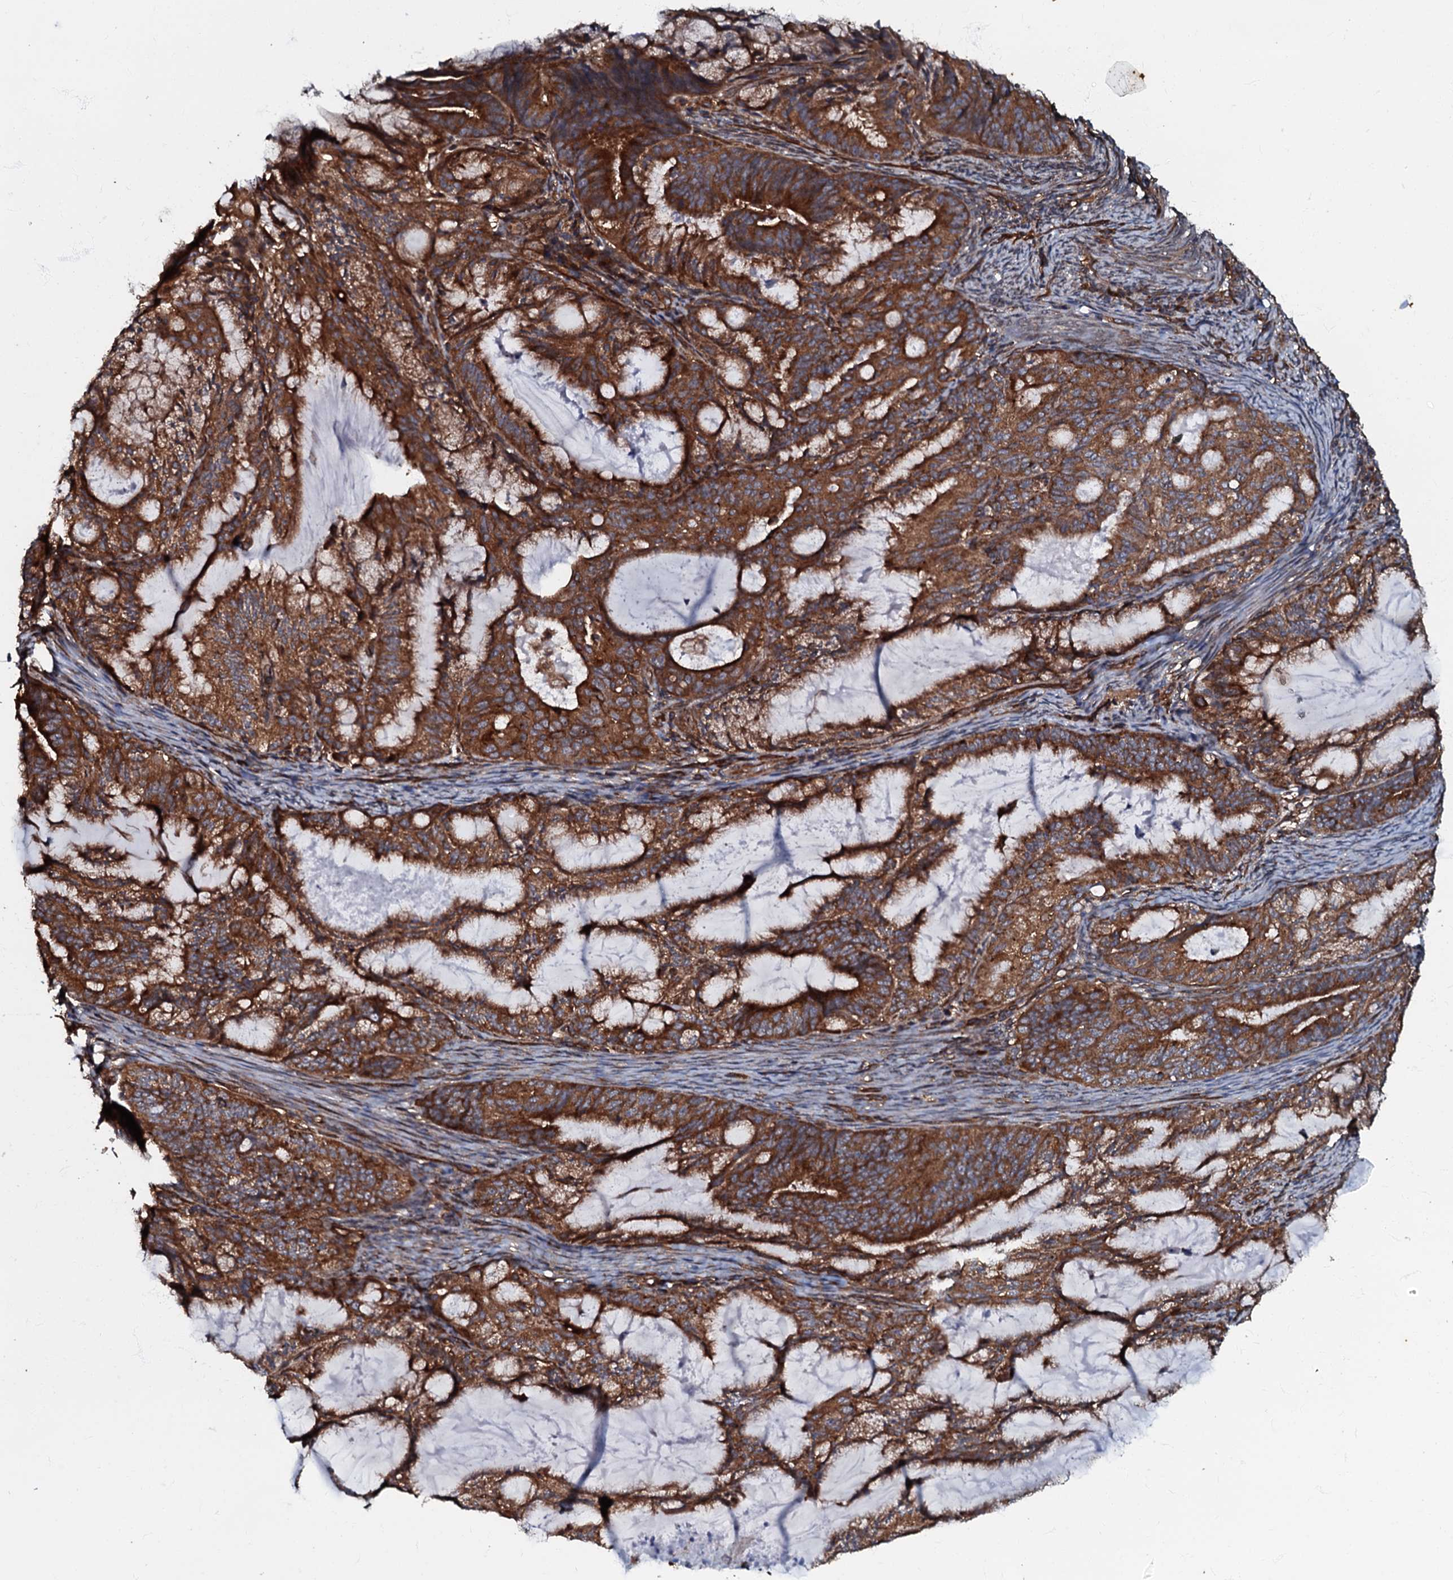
{"staining": {"intensity": "moderate", "quantity": ">75%", "location": "cytoplasmic/membranous"}, "tissue": "endometrial cancer", "cell_type": "Tumor cells", "image_type": "cancer", "snomed": [{"axis": "morphology", "description": "Adenocarcinoma, NOS"}, {"axis": "topography", "description": "Endometrium"}], "caption": "Immunohistochemical staining of human endometrial cancer (adenocarcinoma) exhibits medium levels of moderate cytoplasmic/membranous staining in approximately >75% of tumor cells.", "gene": "BLOC1S6", "patient": {"sex": "female", "age": 86}}